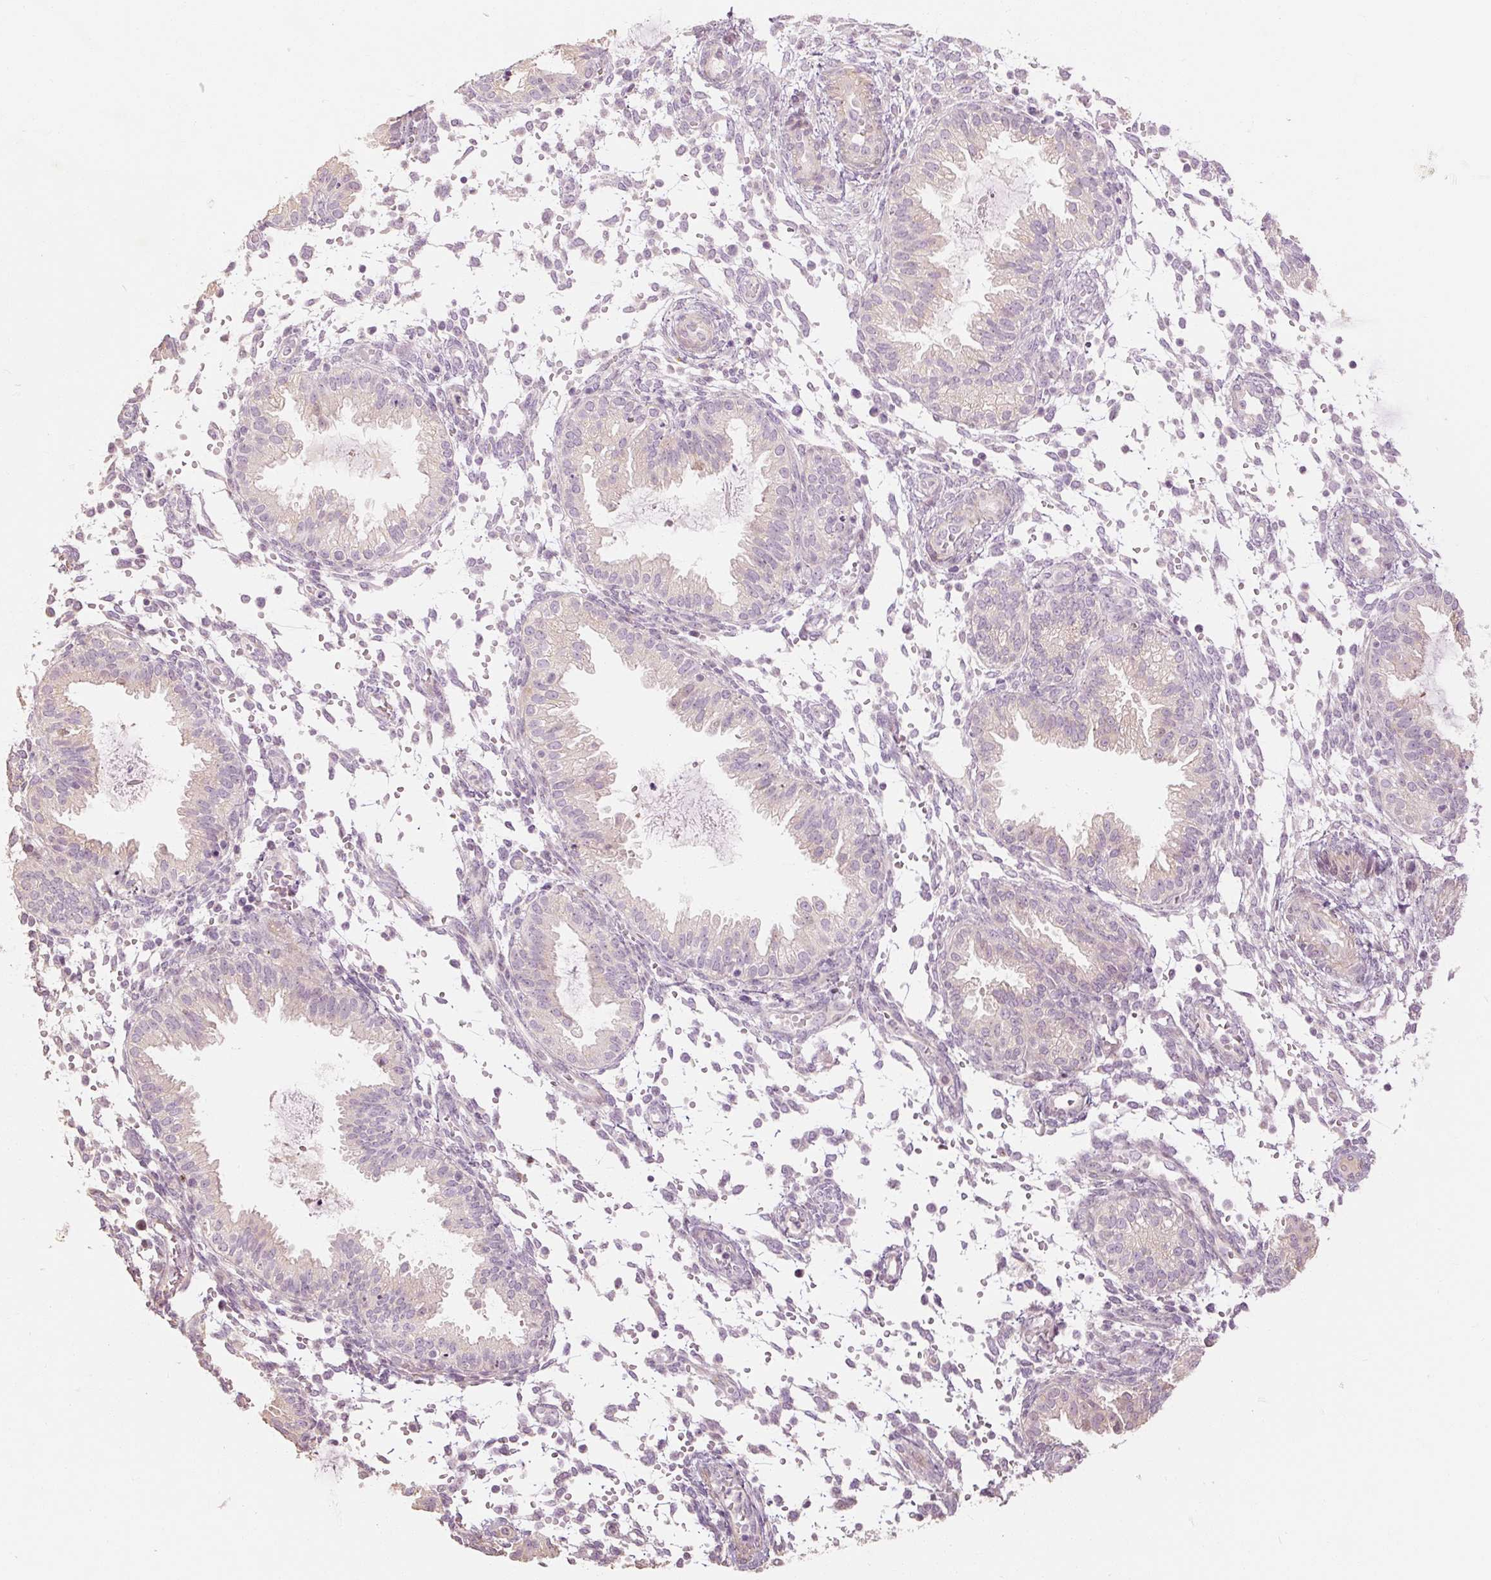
{"staining": {"intensity": "negative", "quantity": "none", "location": "none"}, "tissue": "endometrium", "cell_type": "Cells in endometrial stroma", "image_type": "normal", "snomed": [{"axis": "morphology", "description": "Normal tissue, NOS"}, {"axis": "topography", "description": "Endometrium"}], "caption": "Endometrium was stained to show a protein in brown. There is no significant positivity in cells in endometrial stroma. The staining is performed using DAB brown chromogen with nuclei counter-stained in using hematoxylin.", "gene": "CAPN3", "patient": {"sex": "female", "age": 33}}